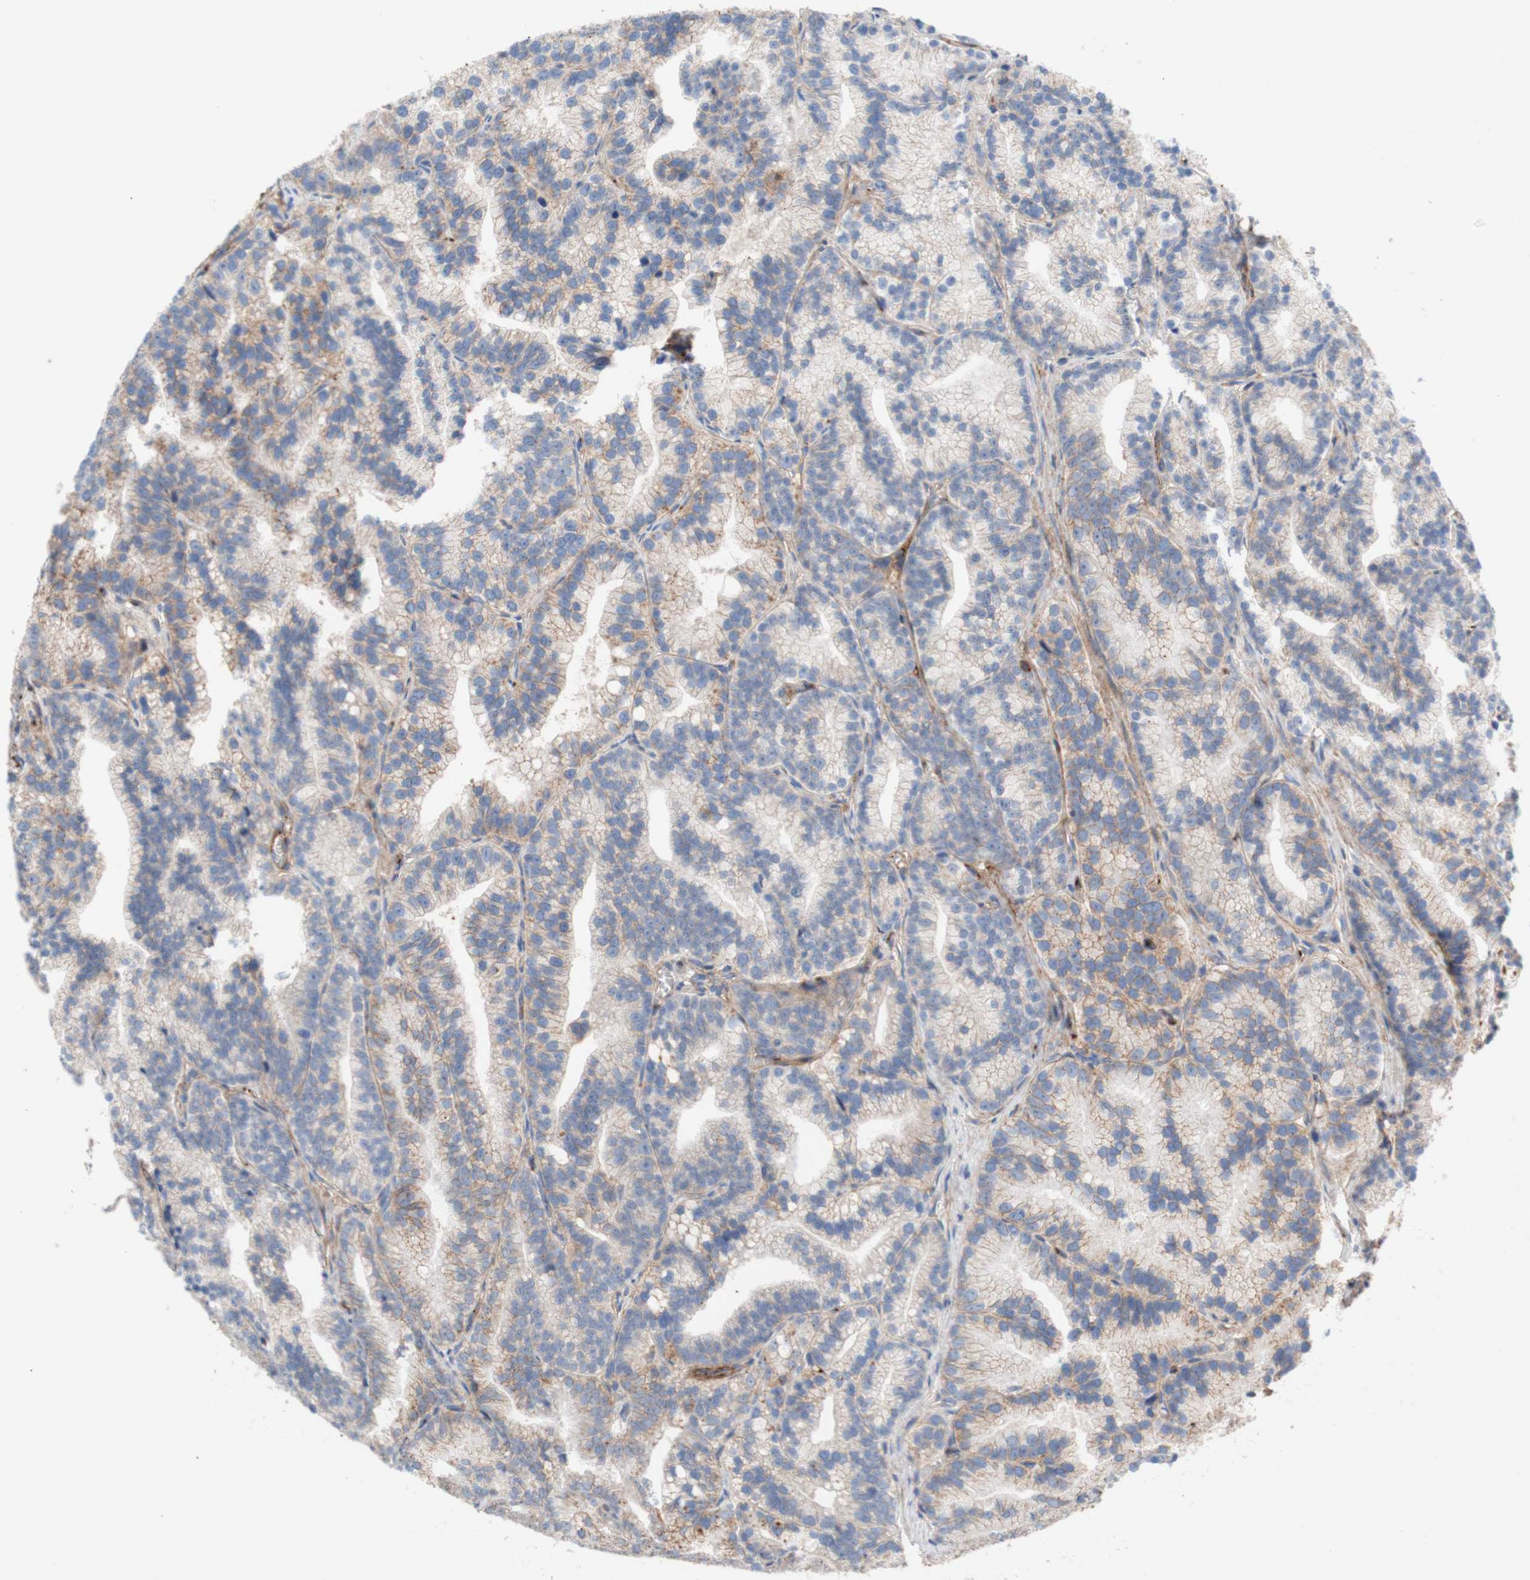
{"staining": {"intensity": "moderate", "quantity": "<25%", "location": "cytoplasmic/membranous"}, "tissue": "prostate cancer", "cell_type": "Tumor cells", "image_type": "cancer", "snomed": [{"axis": "morphology", "description": "Adenocarcinoma, Low grade"}, {"axis": "topography", "description": "Prostate"}], "caption": "A brown stain labels moderate cytoplasmic/membranous positivity of a protein in human adenocarcinoma (low-grade) (prostate) tumor cells.", "gene": "ATP2A3", "patient": {"sex": "male", "age": 89}}